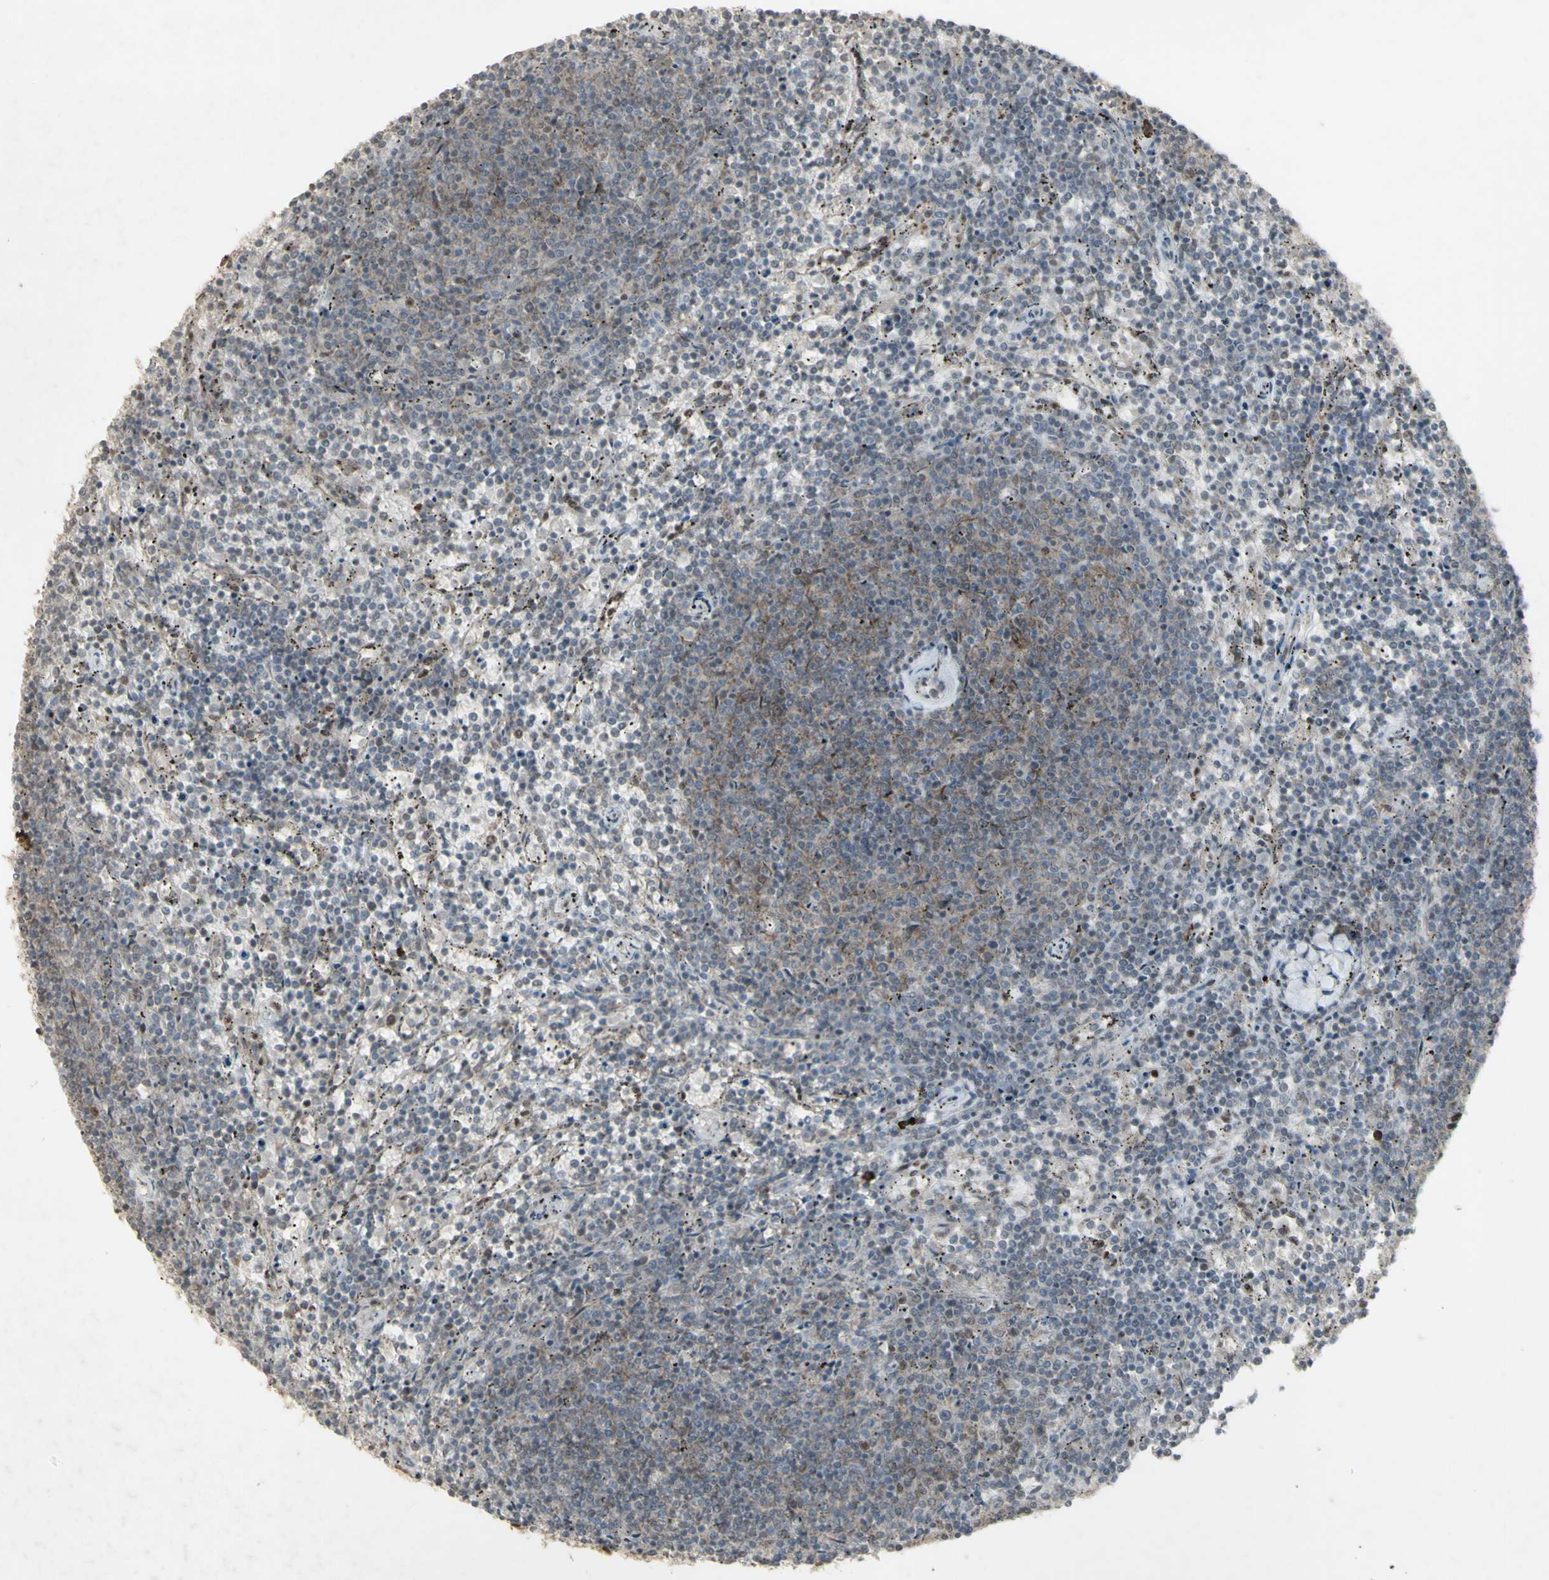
{"staining": {"intensity": "negative", "quantity": "none", "location": "none"}, "tissue": "lymphoma", "cell_type": "Tumor cells", "image_type": "cancer", "snomed": [{"axis": "morphology", "description": "Malignant lymphoma, non-Hodgkin's type, Low grade"}, {"axis": "topography", "description": "Spleen"}], "caption": "Tumor cells are negative for brown protein staining in lymphoma. (DAB (3,3'-diaminobenzidine) immunohistochemistry (IHC) with hematoxylin counter stain).", "gene": "CCNT1", "patient": {"sex": "female", "age": 50}}